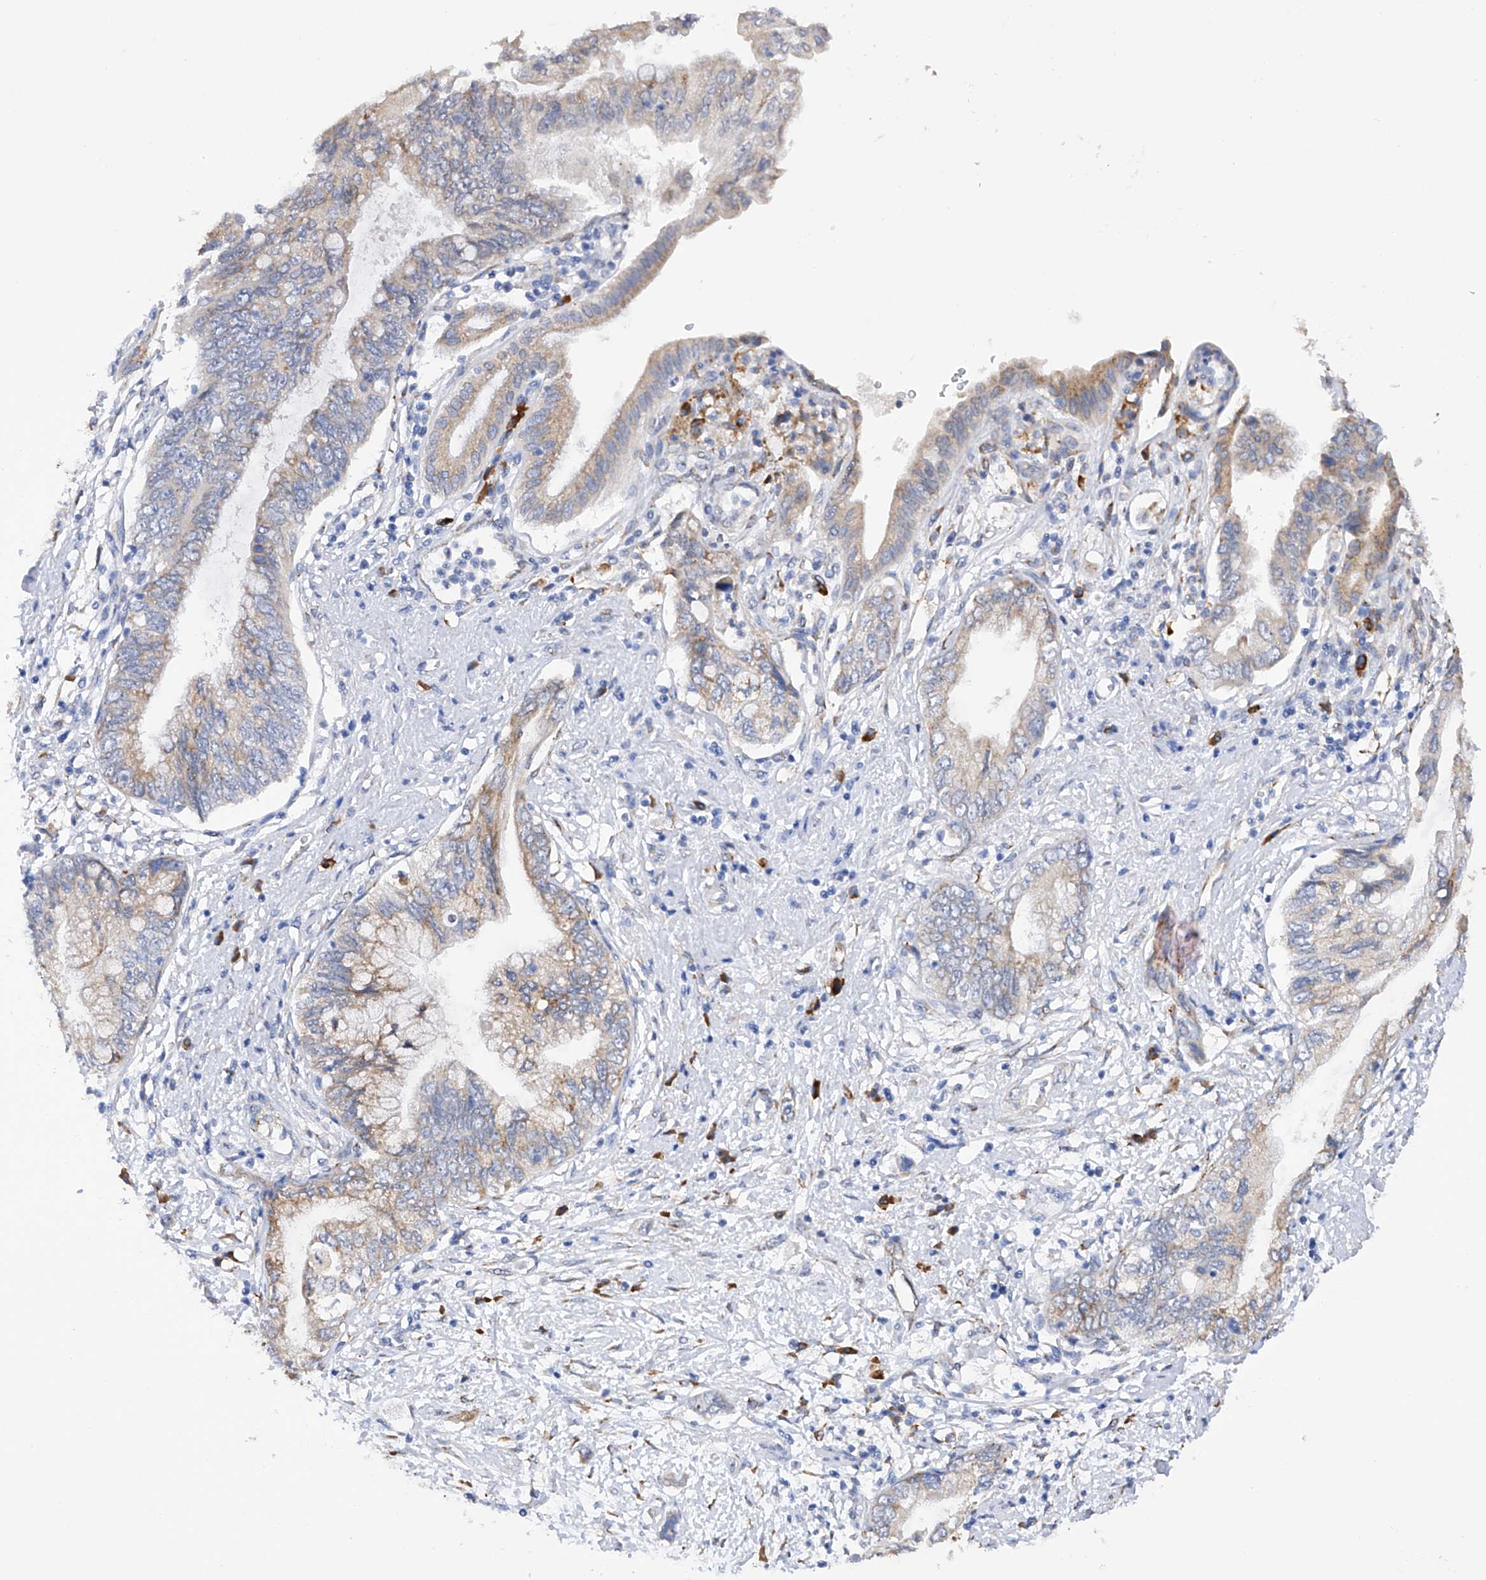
{"staining": {"intensity": "weak", "quantity": "25%-75%", "location": "cytoplasmic/membranous"}, "tissue": "pancreatic cancer", "cell_type": "Tumor cells", "image_type": "cancer", "snomed": [{"axis": "morphology", "description": "Adenocarcinoma, NOS"}, {"axis": "topography", "description": "Pancreas"}], "caption": "Immunohistochemical staining of pancreatic adenocarcinoma exhibits weak cytoplasmic/membranous protein expression in about 25%-75% of tumor cells. Immunohistochemistry (ihc) stains the protein in brown and the nuclei are stained blue.", "gene": "PDIA5", "patient": {"sex": "female", "age": 73}}